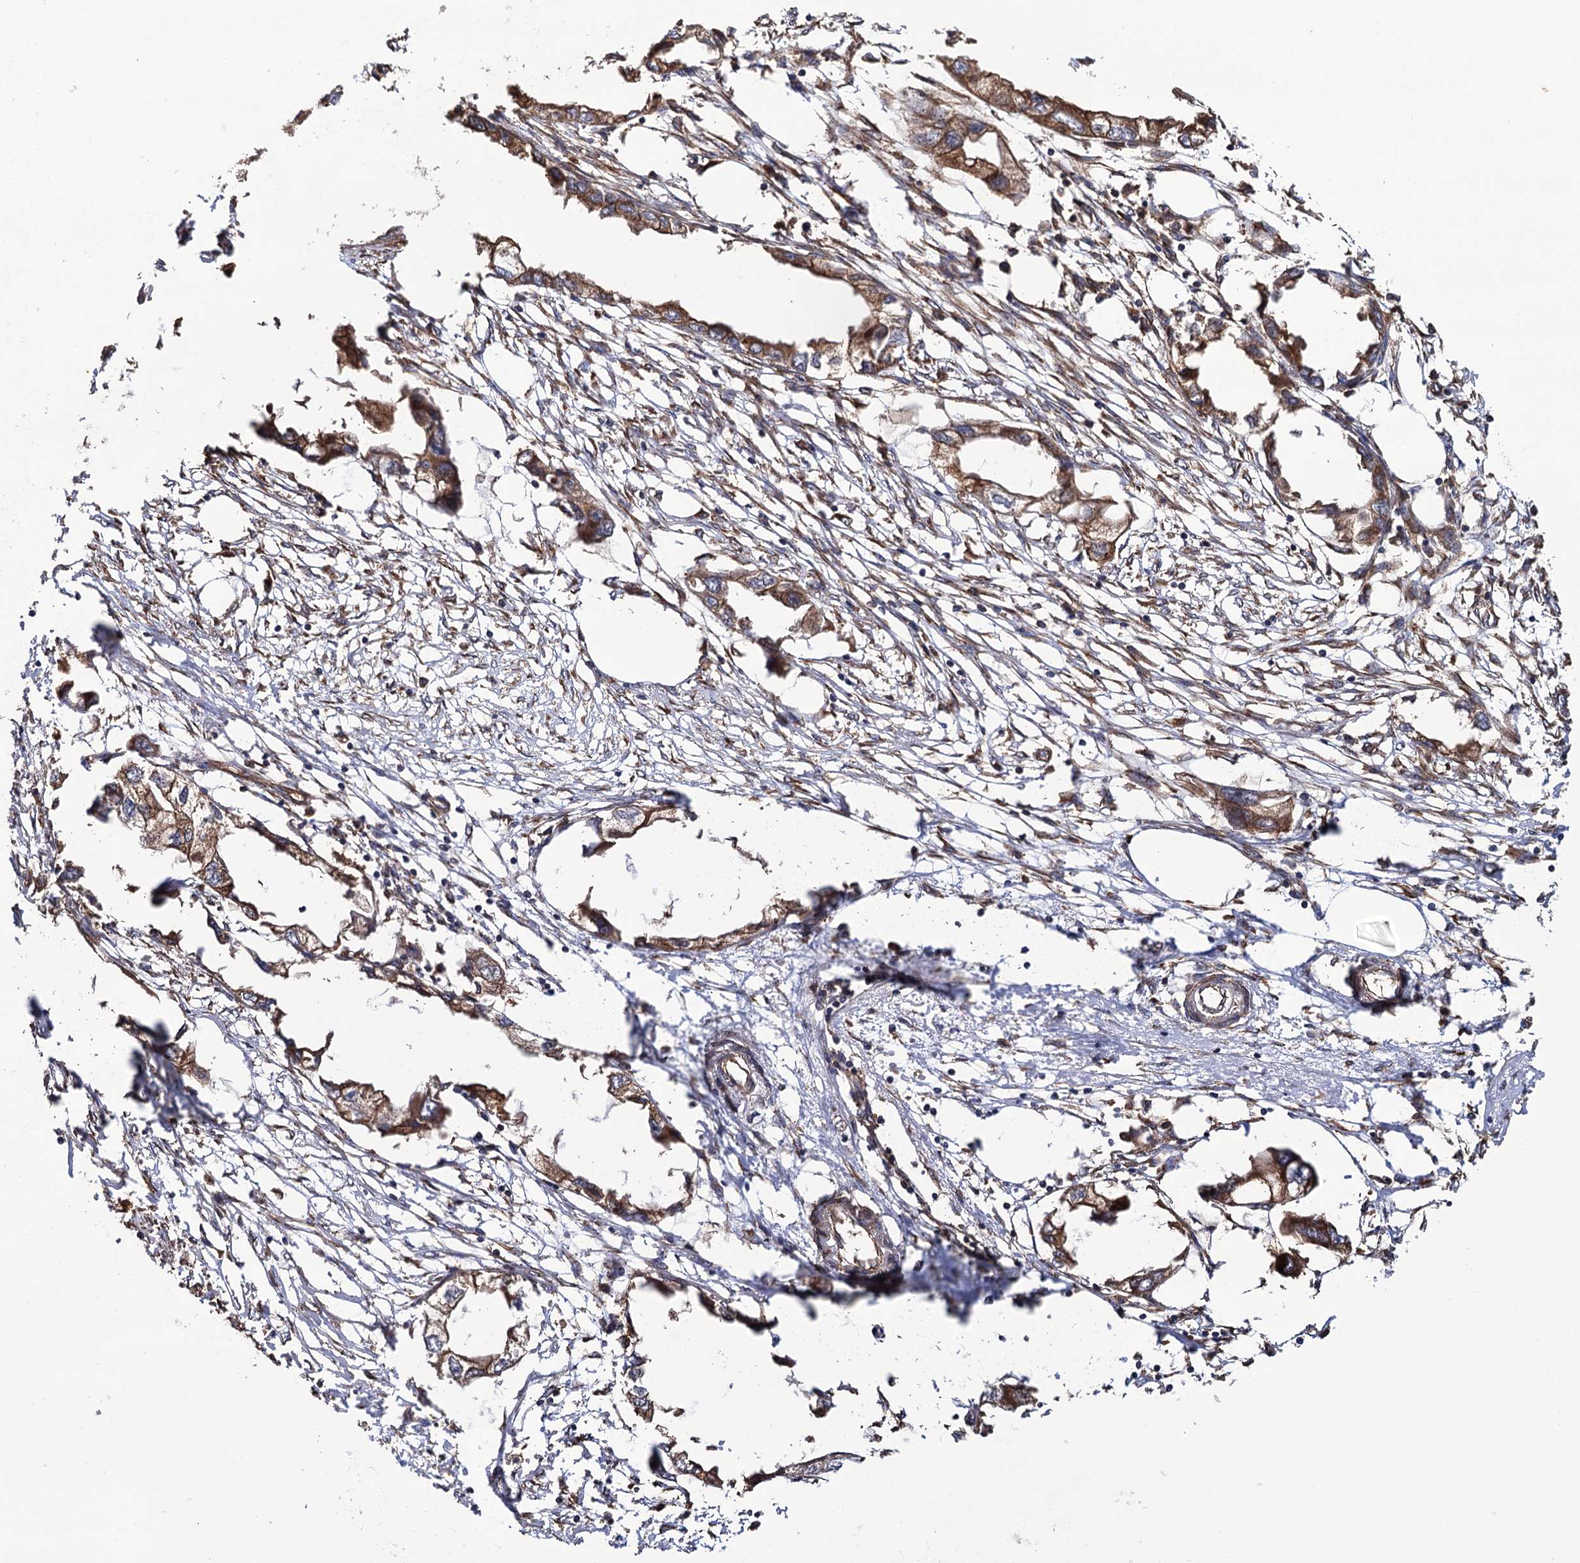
{"staining": {"intensity": "moderate", "quantity": ">75%", "location": "cytoplasmic/membranous"}, "tissue": "endometrial cancer", "cell_type": "Tumor cells", "image_type": "cancer", "snomed": [{"axis": "morphology", "description": "Adenocarcinoma, NOS"}, {"axis": "morphology", "description": "Adenocarcinoma, metastatic, NOS"}, {"axis": "topography", "description": "Adipose tissue"}, {"axis": "topography", "description": "Endometrium"}], "caption": "Immunohistochemical staining of human endometrial cancer (adenocarcinoma) reveals medium levels of moderate cytoplasmic/membranous protein expression in about >75% of tumor cells. The protein of interest is stained brown, and the nuclei are stained in blue (DAB (3,3'-diaminobenzidine) IHC with brightfield microscopy, high magnification).", "gene": "ATP8B4", "patient": {"sex": "female", "age": 67}}